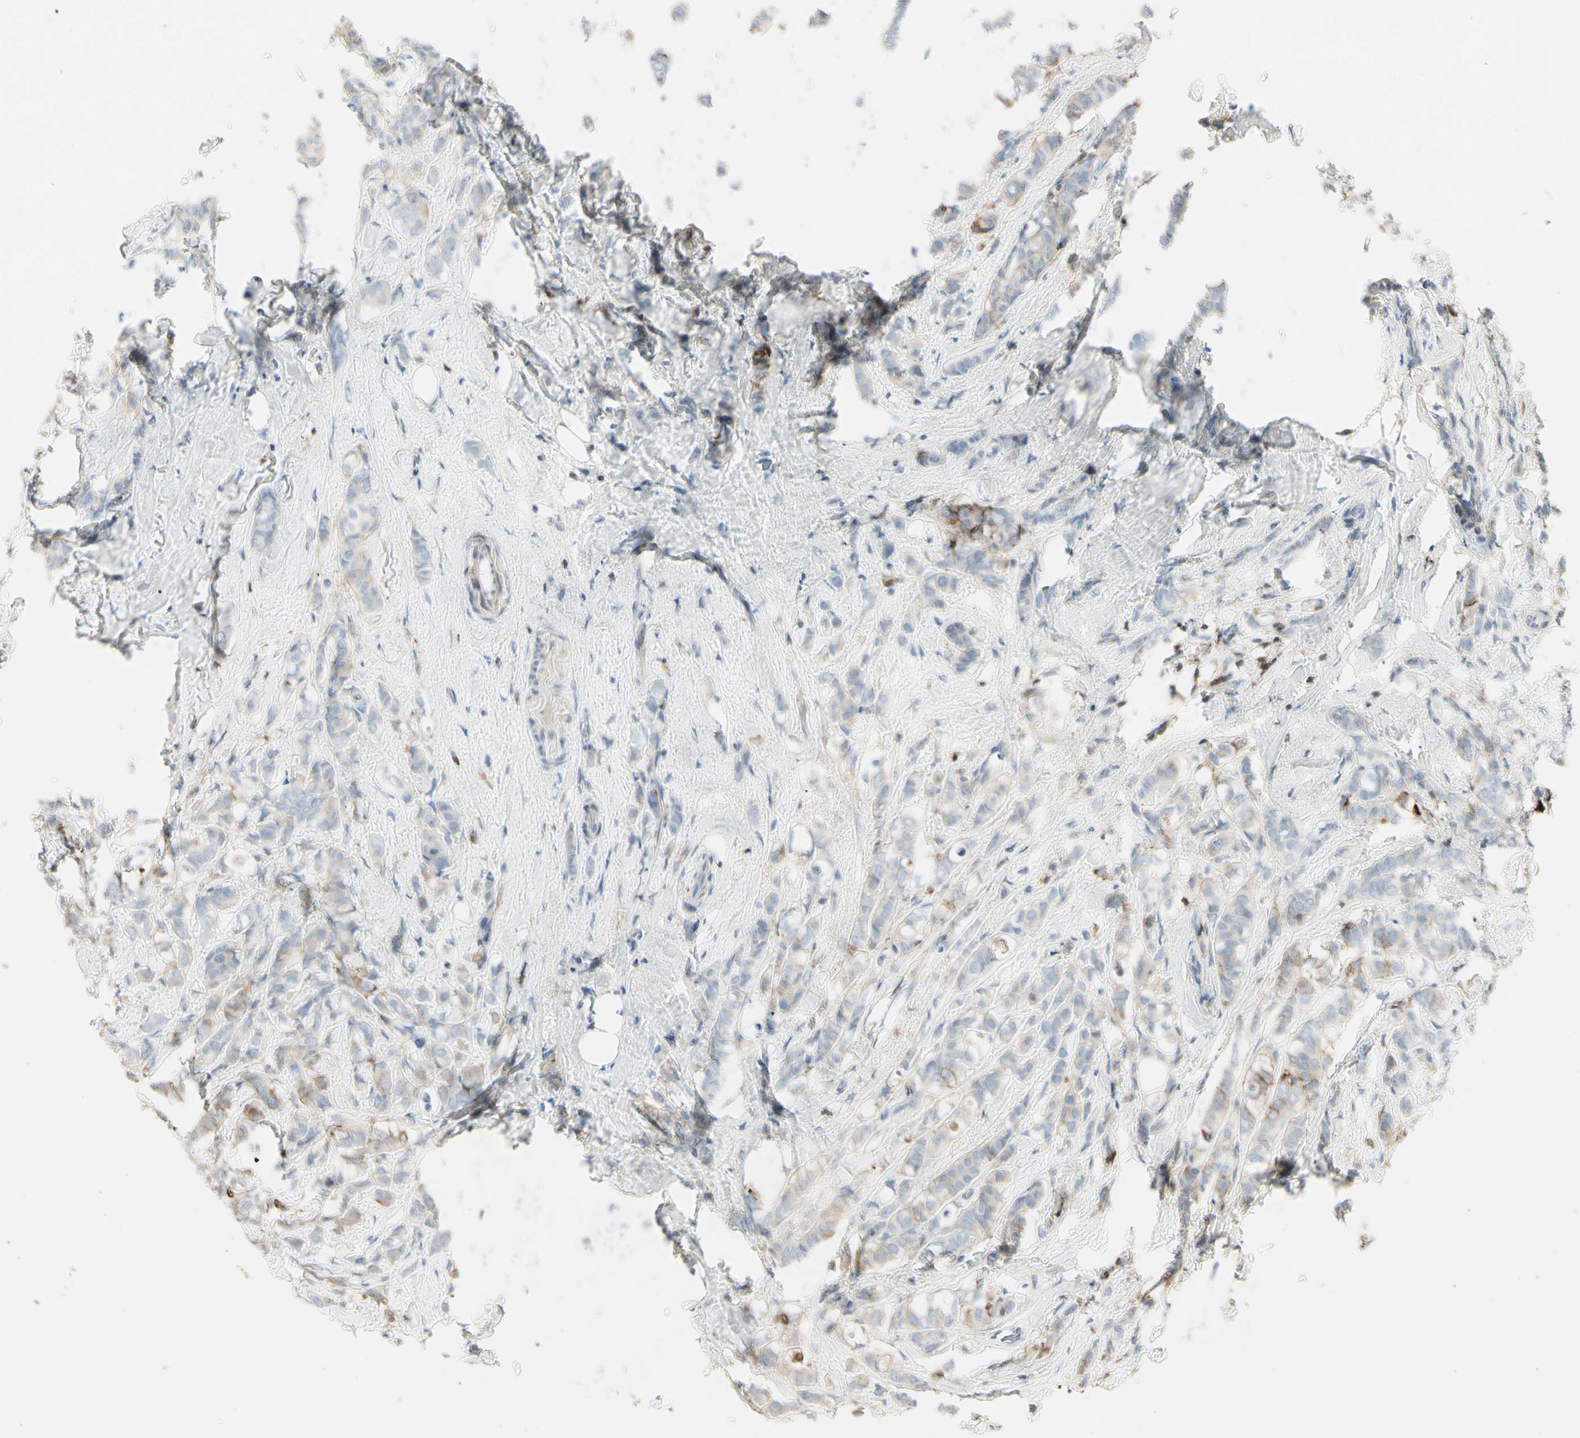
{"staining": {"intensity": "weak", "quantity": "<25%", "location": "cytoplasmic/membranous"}, "tissue": "breast cancer", "cell_type": "Tumor cells", "image_type": "cancer", "snomed": [{"axis": "morphology", "description": "Lobular carcinoma"}, {"axis": "topography", "description": "Breast"}], "caption": "Tumor cells are negative for brown protein staining in breast cancer. (Immunohistochemistry, brightfield microscopy, high magnification).", "gene": "CLEC2B", "patient": {"sex": "female", "age": 60}}